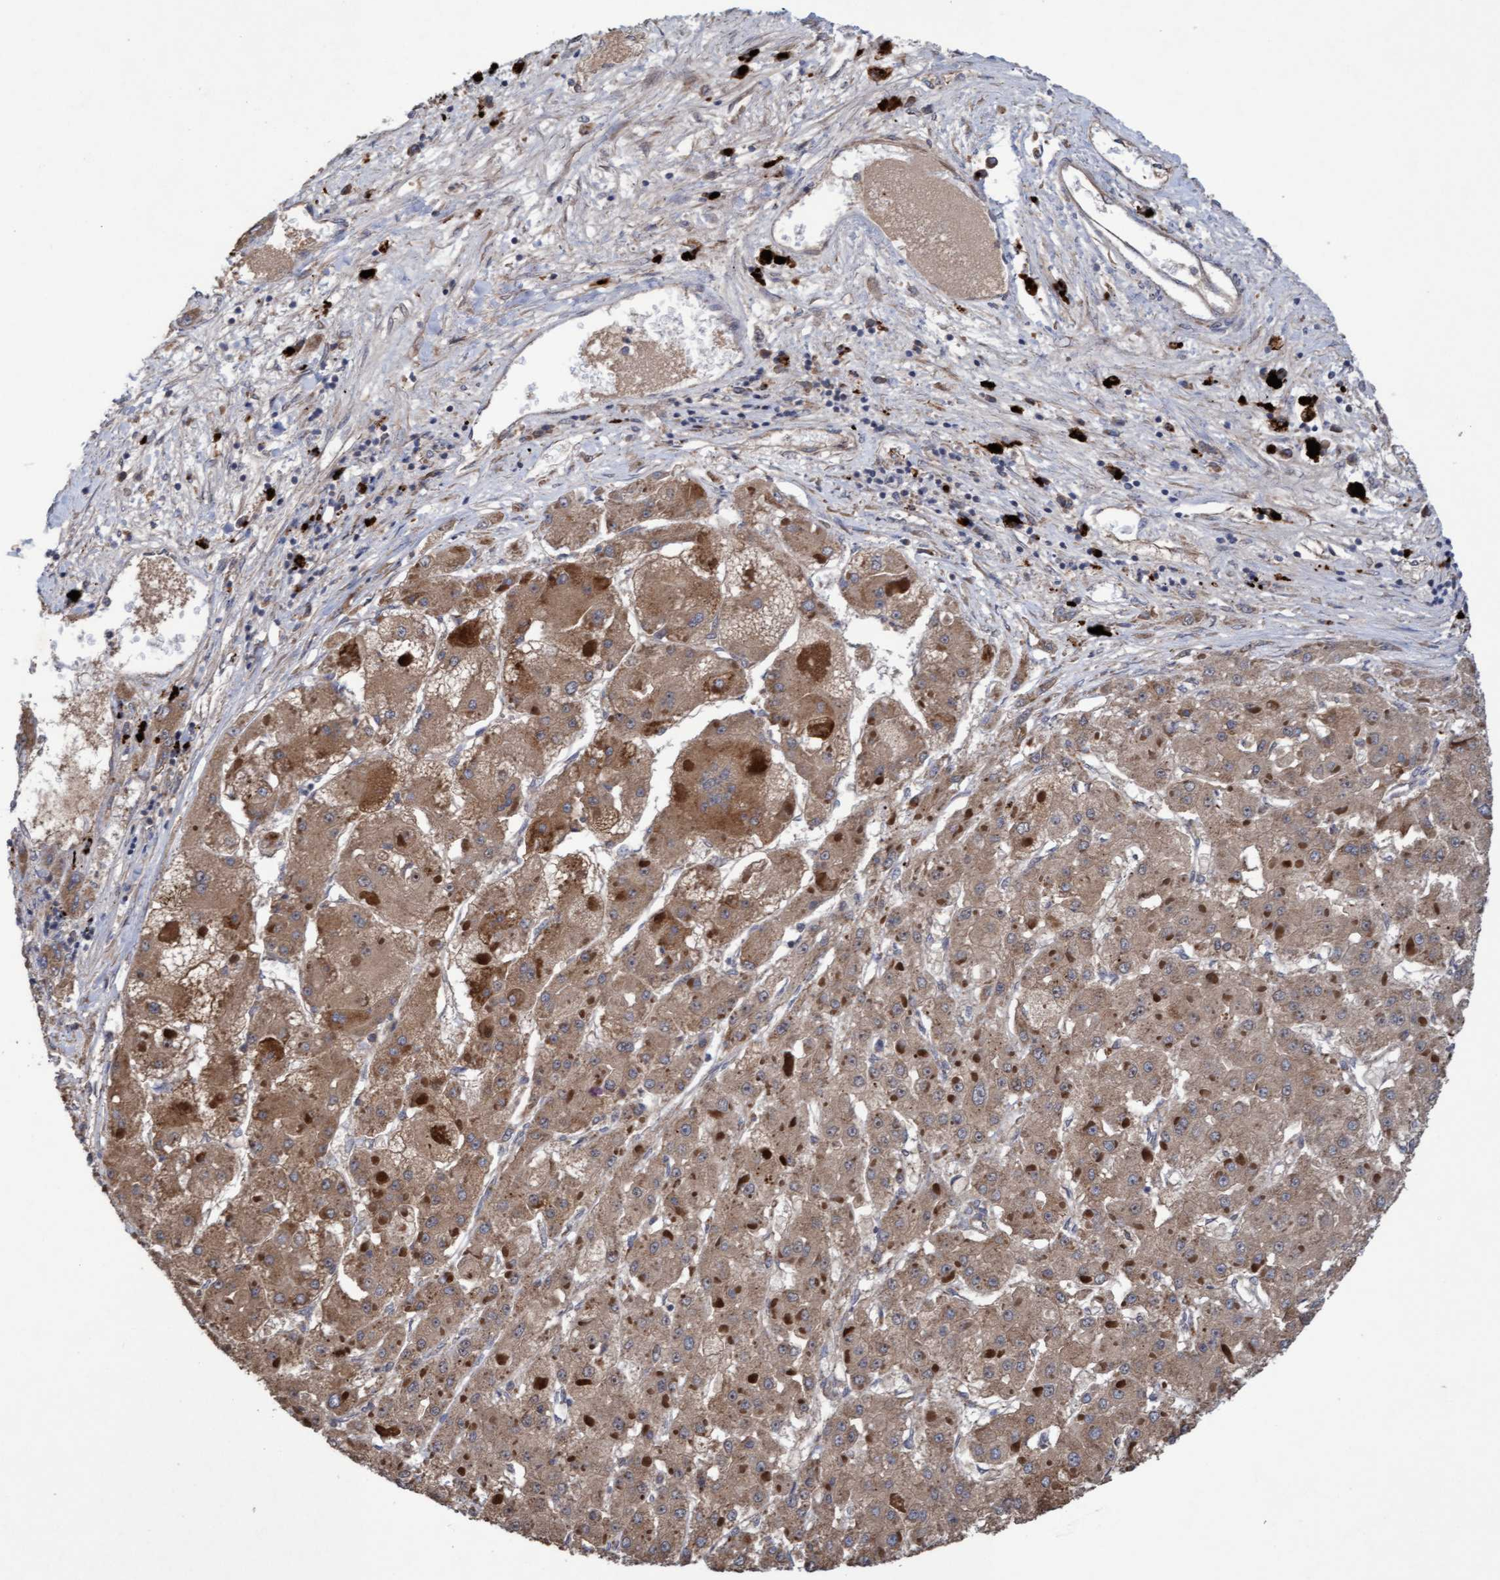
{"staining": {"intensity": "moderate", "quantity": ">75%", "location": "cytoplasmic/membranous"}, "tissue": "liver cancer", "cell_type": "Tumor cells", "image_type": "cancer", "snomed": [{"axis": "morphology", "description": "Carcinoma, Hepatocellular, NOS"}, {"axis": "topography", "description": "Liver"}], "caption": "Immunohistochemistry (IHC) micrograph of liver cancer stained for a protein (brown), which displays medium levels of moderate cytoplasmic/membranous positivity in approximately >75% of tumor cells.", "gene": "ELP5", "patient": {"sex": "female", "age": 73}}